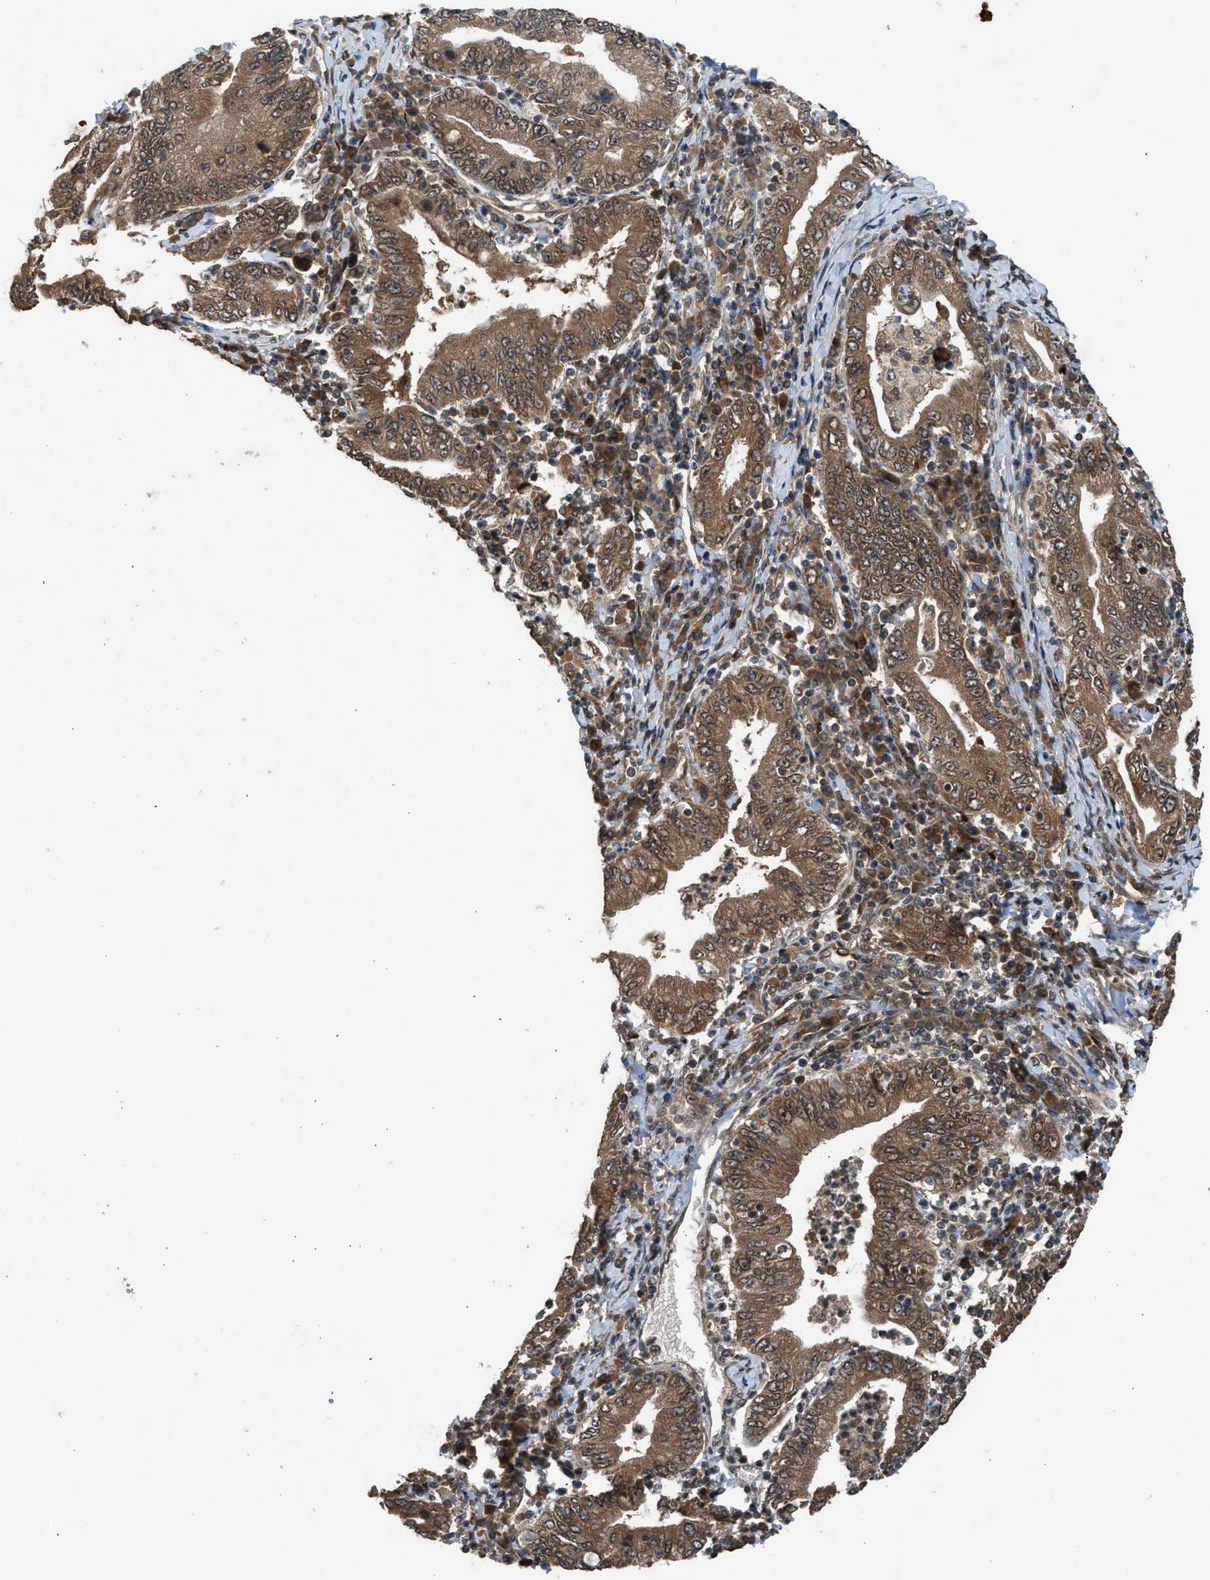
{"staining": {"intensity": "strong", "quantity": ">75%", "location": "cytoplasmic/membranous"}, "tissue": "stomach cancer", "cell_type": "Tumor cells", "image_type": "cancer", "snomed": [{"axis": "morphology", "description": "Normal tissue, NOS"}, {"axis": "morphology", "description": "Adenocarcinoma, NOS"}, {"axis": "topography", "description": "Esophagus"}, {"axis": "topography", "description": "Stomach, upper"}, {"axis": "topography", "description": "Peripheral nerve tissue"}], "caption": "Tumor cells demonstrate strong cytoplasmic/membranous expression in about >75% of cells in stomach cancer.", "gene": "TXNL1", "patient": {"sex": "male", "age": 62}}